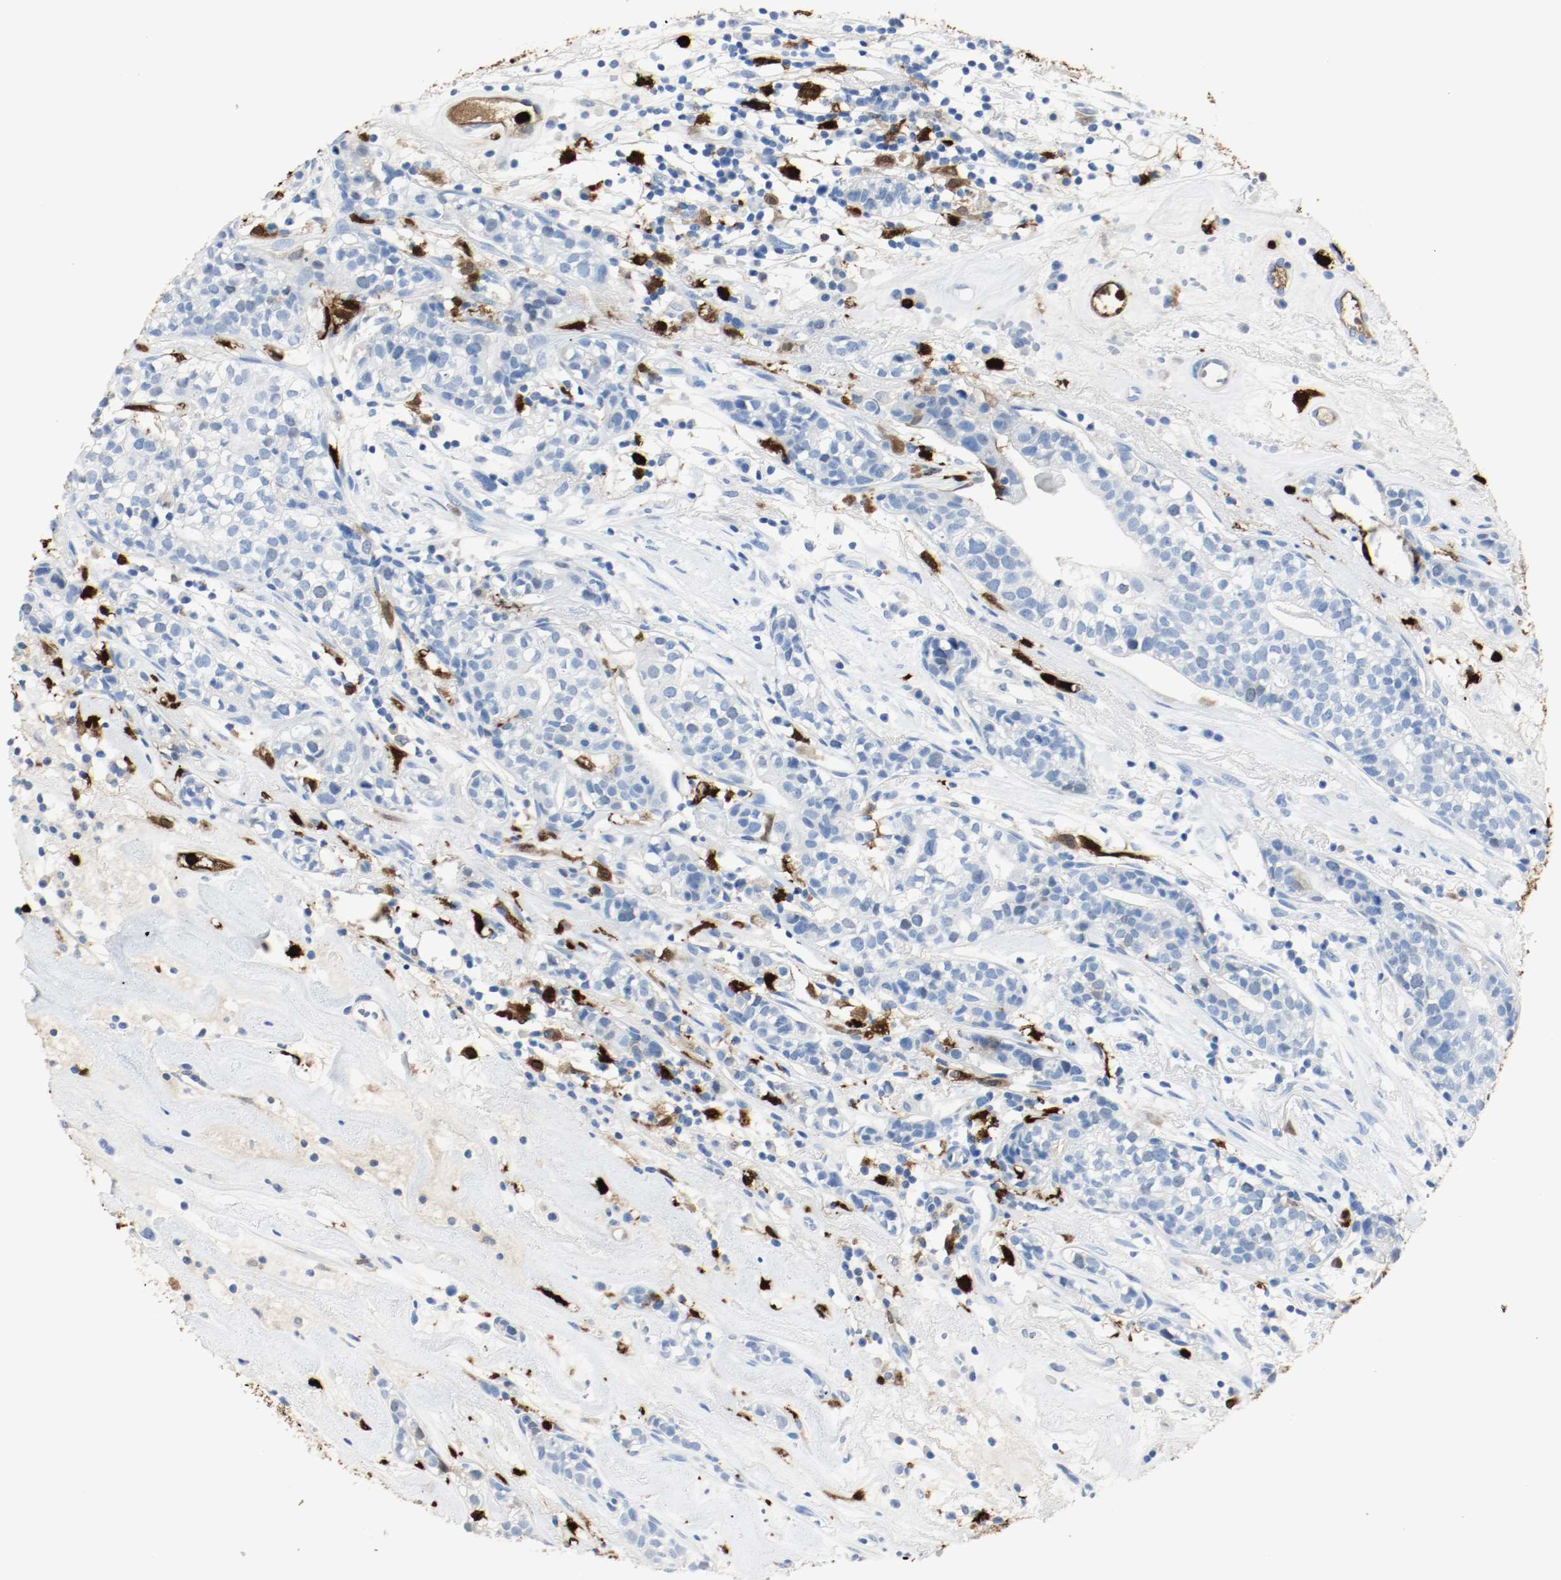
{"staining": {"intensity": "weak", "quantity": "<25%", "location": "cytoplasmic/membranous"}, "tissue": "head and neck cancer", "cell_type": "Tumor cells", "image_type": "cancer", "snomed": [{"axis": "morphology", "description": "Adenocarcinoma, NOS"}, {"axis": "topography", "description": "Salivary gland"}, {"axis": "topography", "description": "Head-Neck"}], "caption": "Protein analysis of head and neck cancer demonstrates no significant positivity in tumor cells.", "gene": "S100A9", "patient": {"sex": "female", "age": 65}}